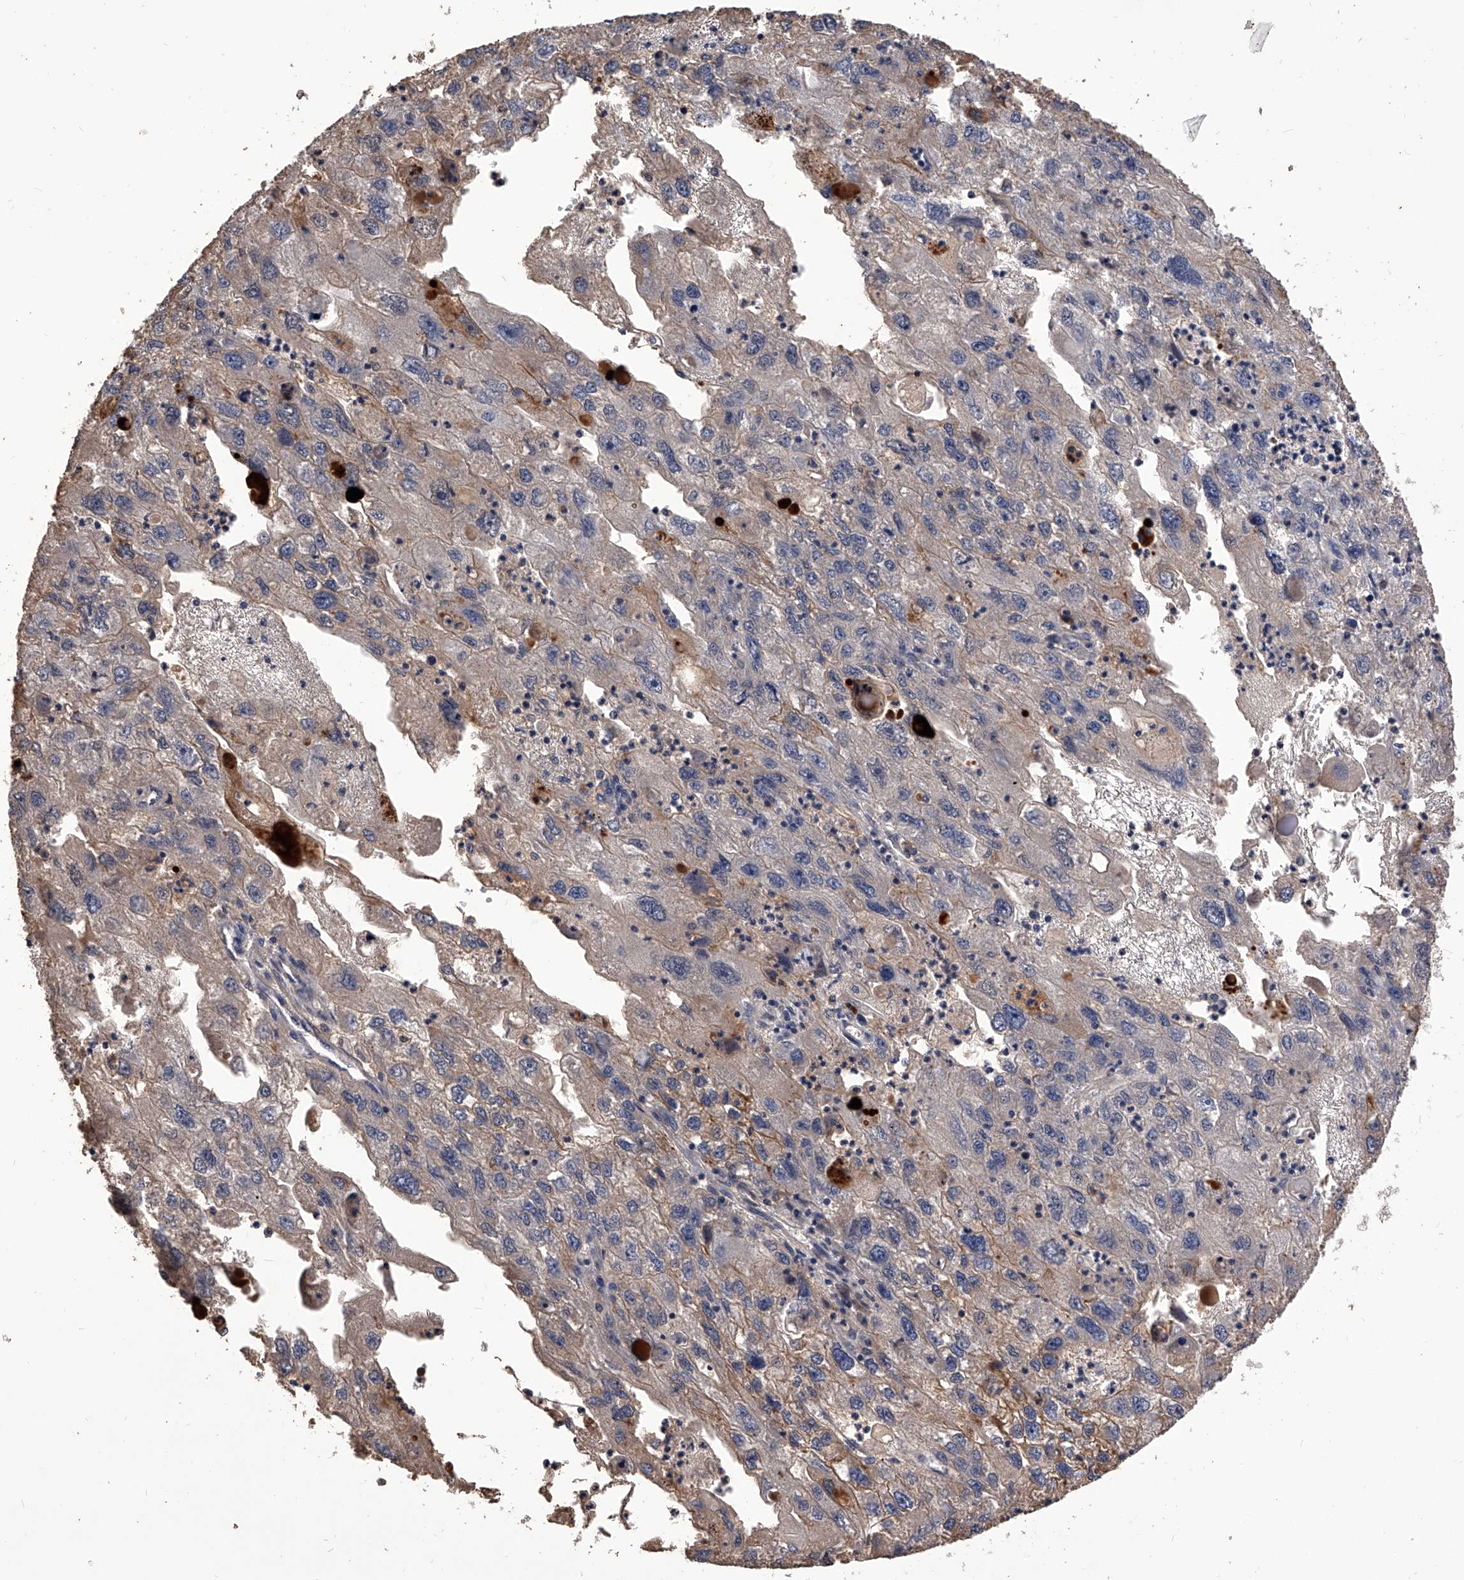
{"staining": {"intensity": "negative", "quantity": "none", "location": "none"}, "tissue": "endometrial cancer", "cell_type": "Tumor cells", "image_type": "cancer", "snomed": [{"axis": "morphology", "description": "Adenocarcinoma, NOS"}, {"axis": "topography", "description": "Endometrium"}], "caption": "Immunohistochemistry photomicrograph of neoplastic tissue: human endometrial cancer (adenocarcinoma) stained with DAB reveals no significant protein positivity in tumor cells. The staining is performed using DAB (3,3'-diaminobenzidine) brown chromogen with nuclei counter-stained in using hematoxylin.", "gene": "CFAP410", "patient": {"sex": "female", "age": 49}}